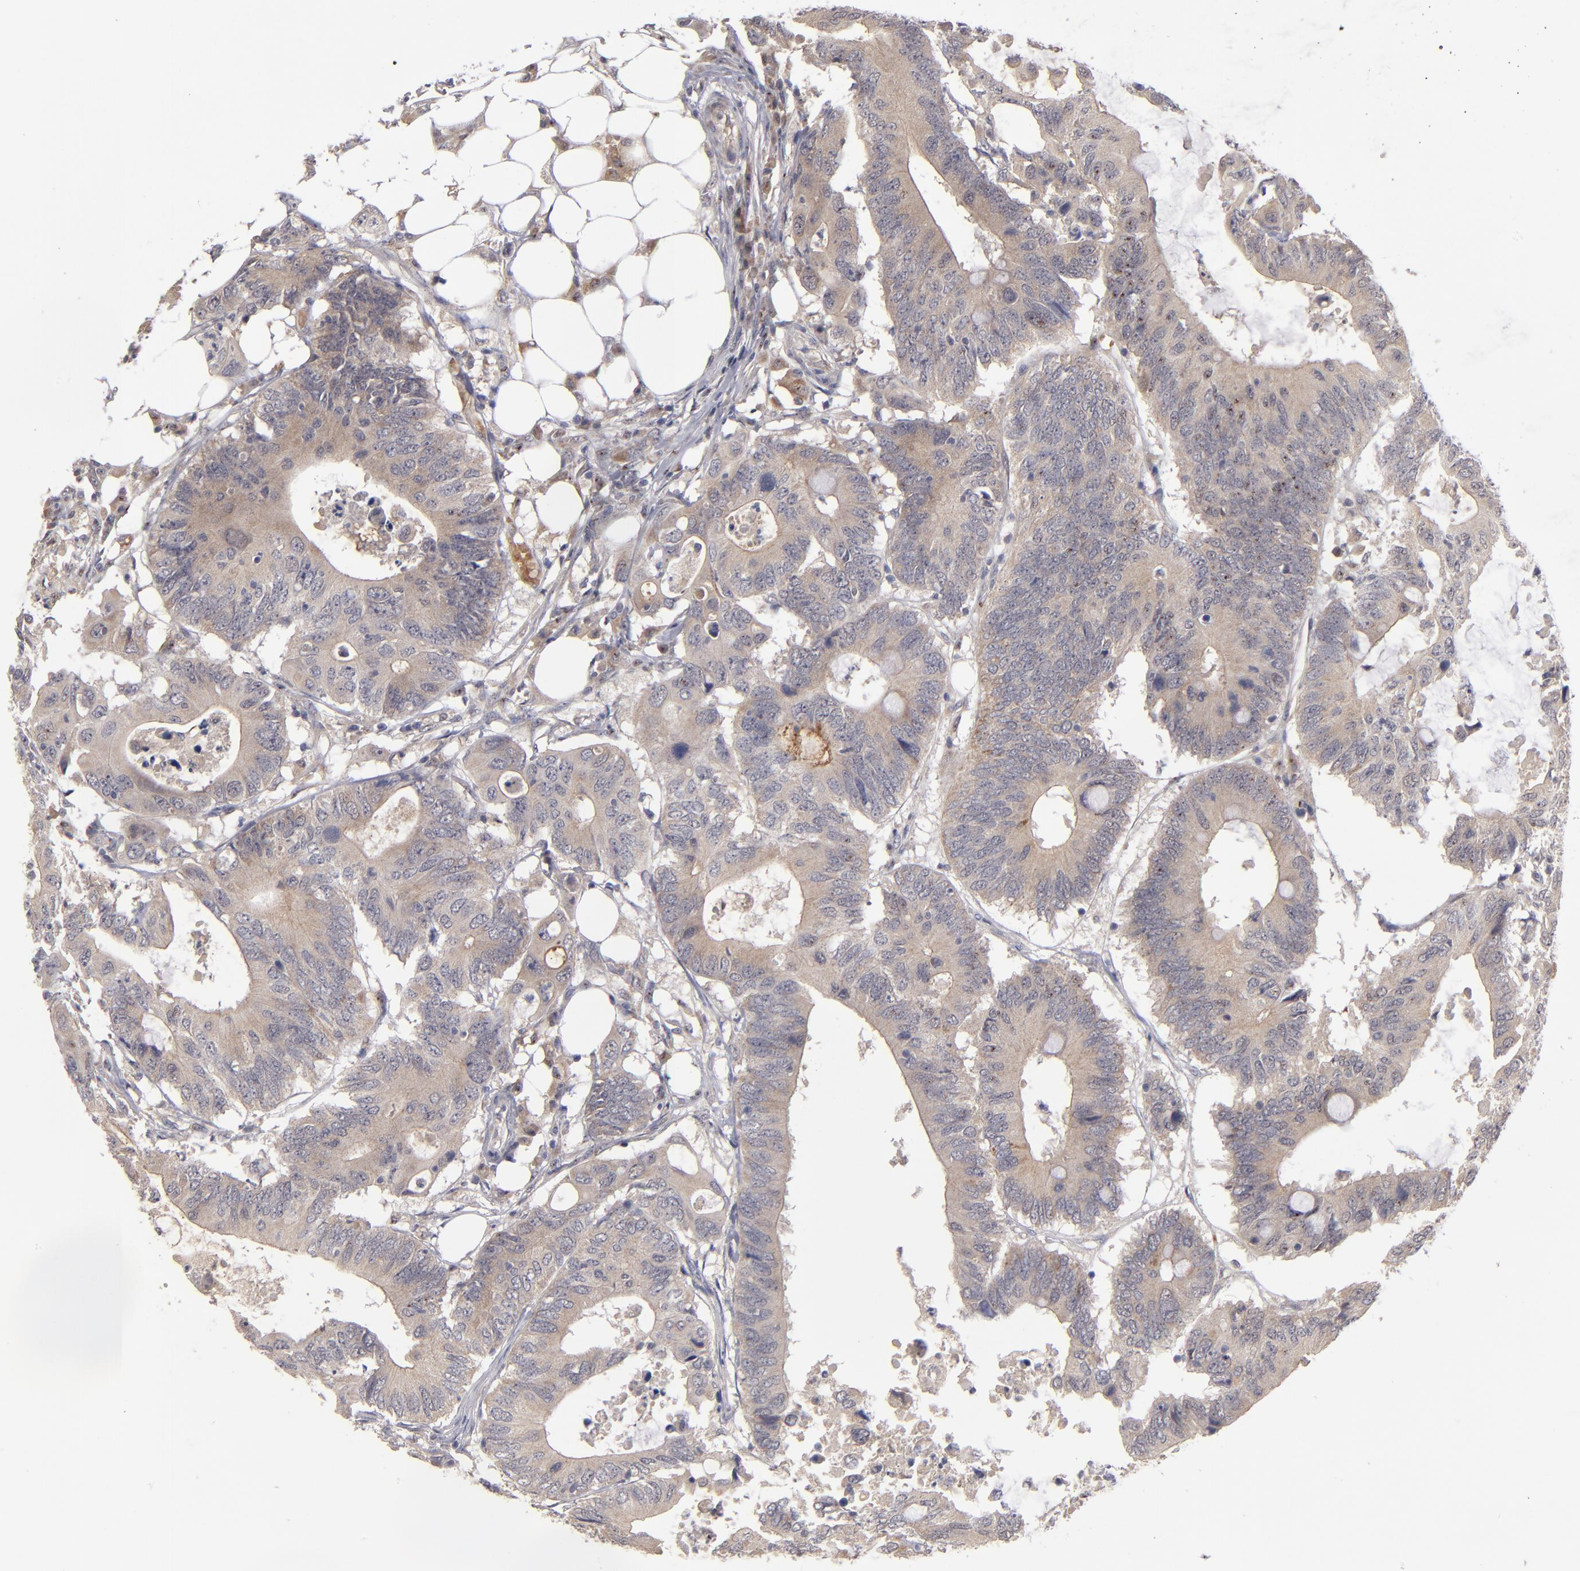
{"staining": {"intensity": "moderate", "quantity": ">75%", "location": "cytoplasmic/membranous"}, "tissue": "colorectal cancer", "cell_type": "Tumor cells", "image_type": "cancer", "snomed": [{"axis": "morphology", "description": "Adenocarcinoma, NOS"}, {"axis": "topography", "description": "Colon"}], "caption": "Human colorectal cancer (adenocarcinoma) stained for a protein (brown) displays moderate cytoplasmic/membranous positive staining in about >75% of tumor cells.", "gene": "EXD2", "patient": {"sex": "male", "age": 71}}